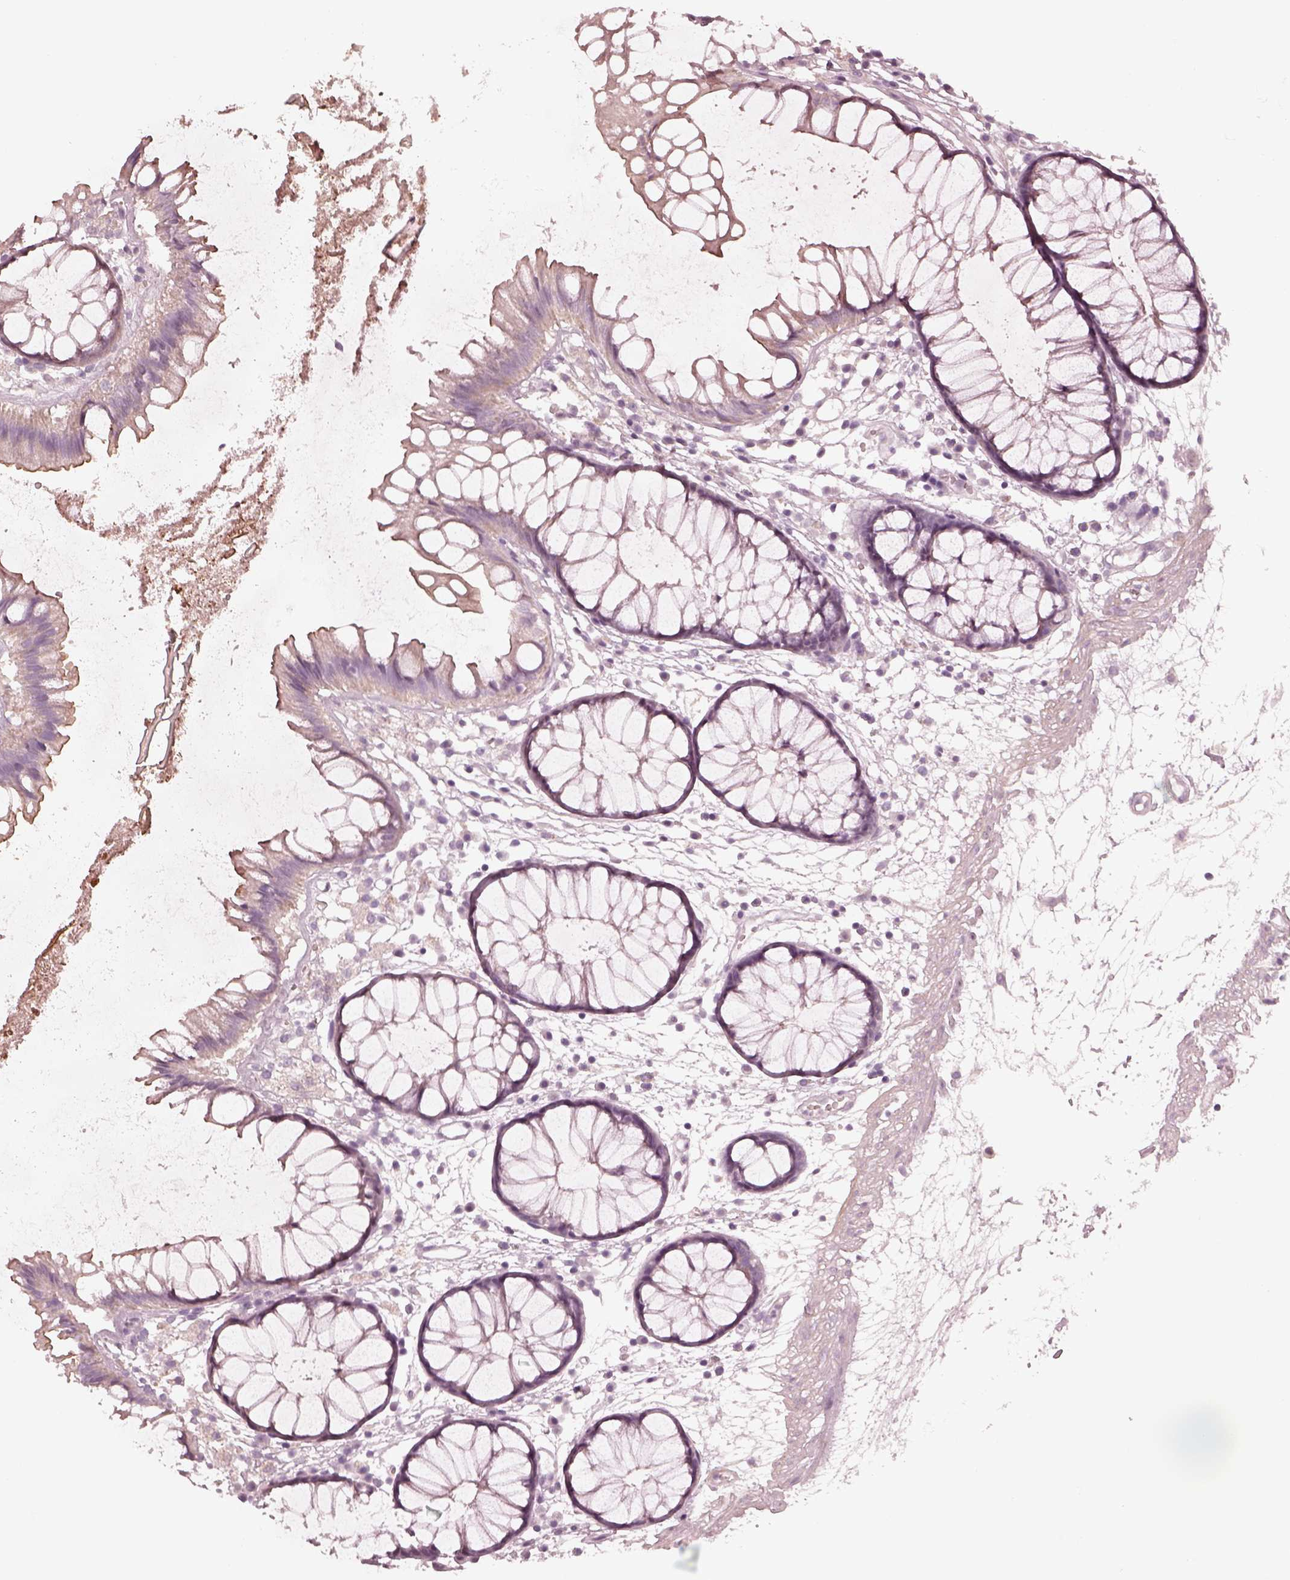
{"staining": {"intensity": "negative", "quantity": "none", "location": "none"}, "tissue": "colon", "cell_type": "Endothelial cells", "image_type": "normal", "snomed": [{"axis": "morphology", "description": "Normal tissue, NOS"}, {"axis": "morphology", "description": "Adenocarcinoma, NOS"}, {"axis": "topography", "description": "Colon"}], "caption": "A high-resolution photomicrograph shows IHC staining of unremarkable colon, which demonstrates no significant expression in endothelial cells.", "gene": "CCDC170", "patient": {"sex": "male", "age": 65}}